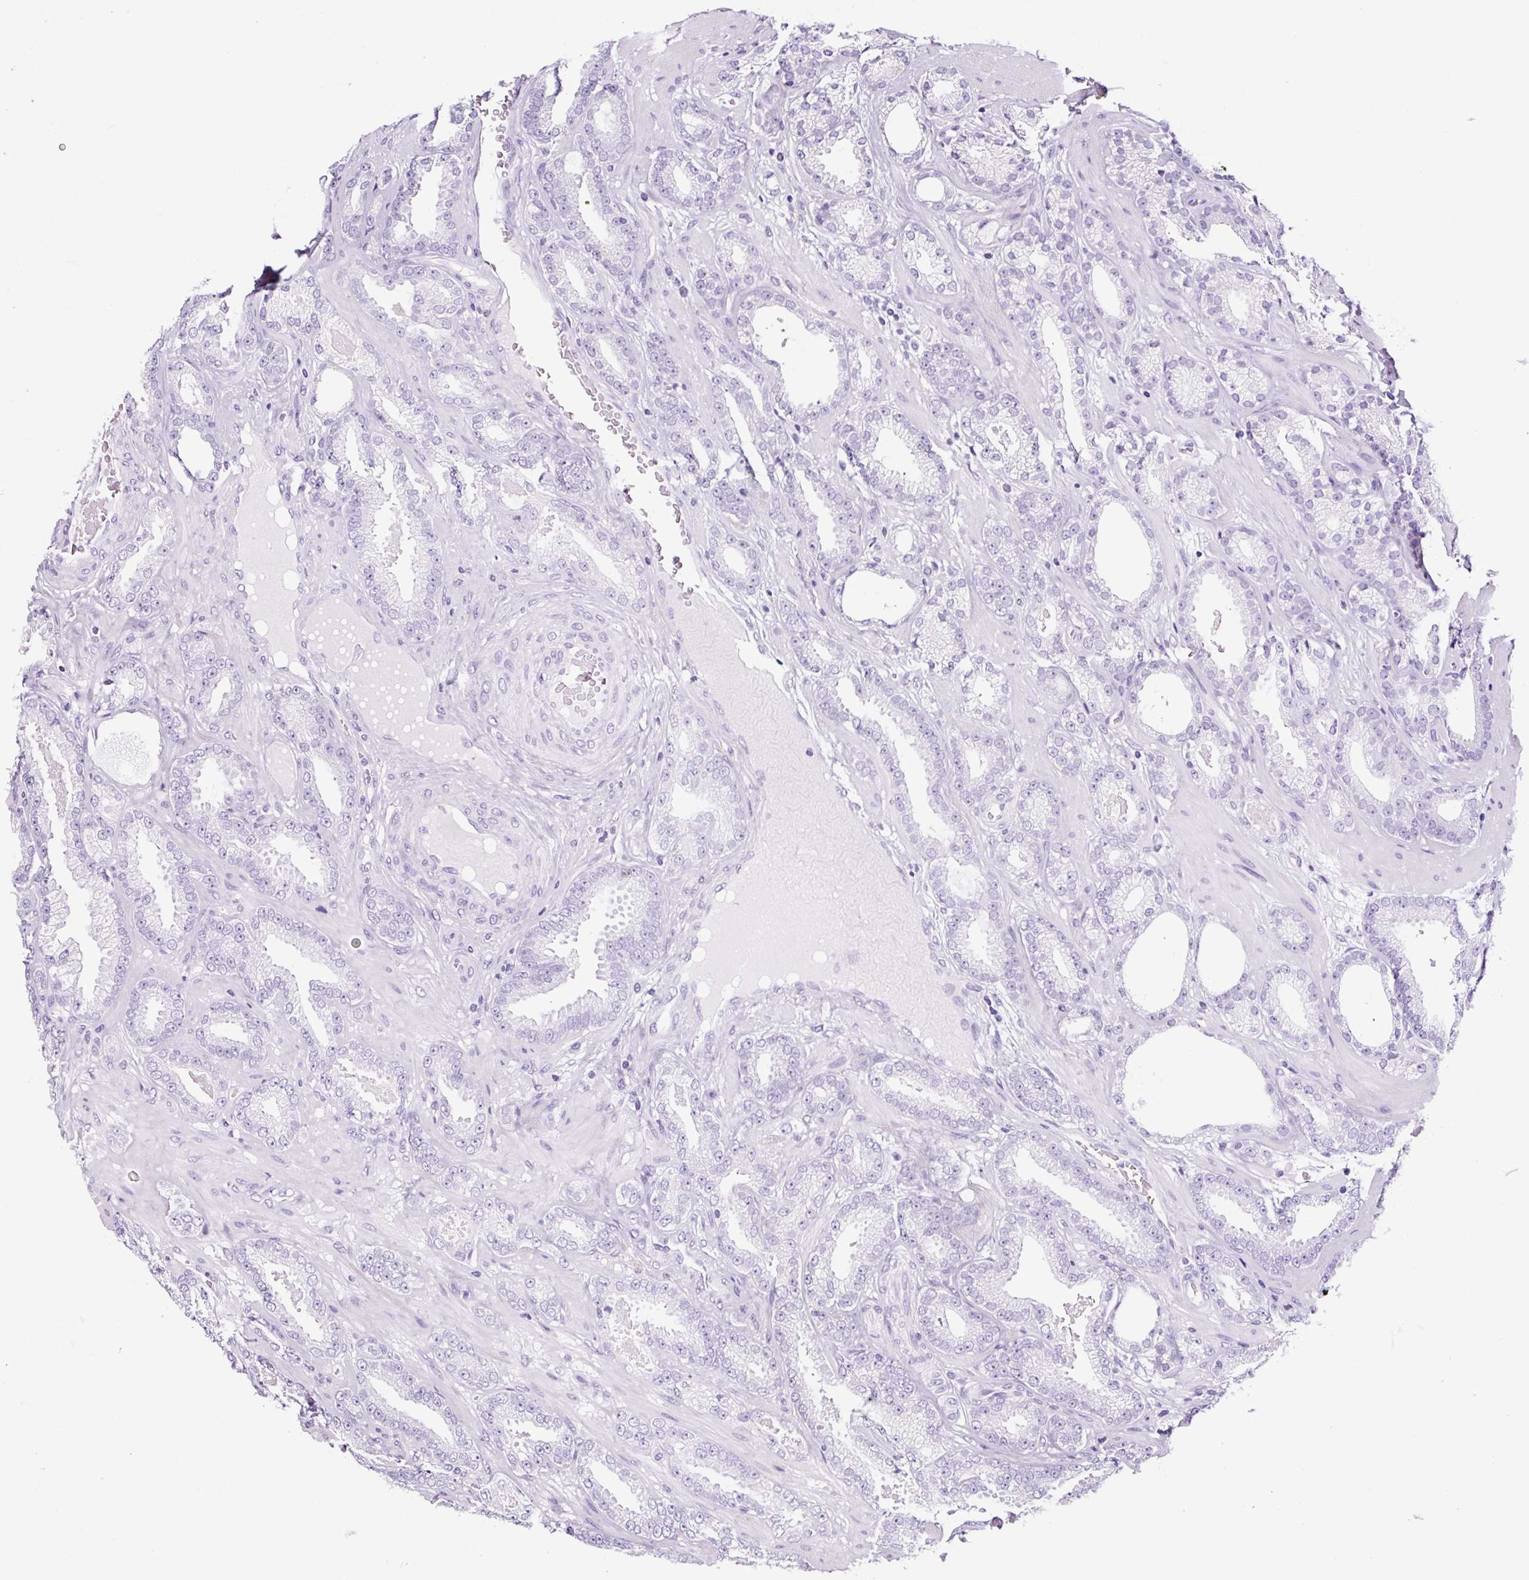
{"staining": {"intensity": "negative", "quantity": "none", "location": "none"}, "tissue": "prostate cancer", "cell_type": "Tumor cells", "image_type": "cancer", "snomed": [{"axis": "morphology", "description": "Adenocarcinoma, Low grade"}, {"axis": "topography", "description": "Prostate"}], "caption": "Protein analysis of prostate cancer (low-grade adenocarcinoma) displays no significant staining in tumor cells.", "gene": "FBXL7", "patient": {"sex": "male", "age": 61}}